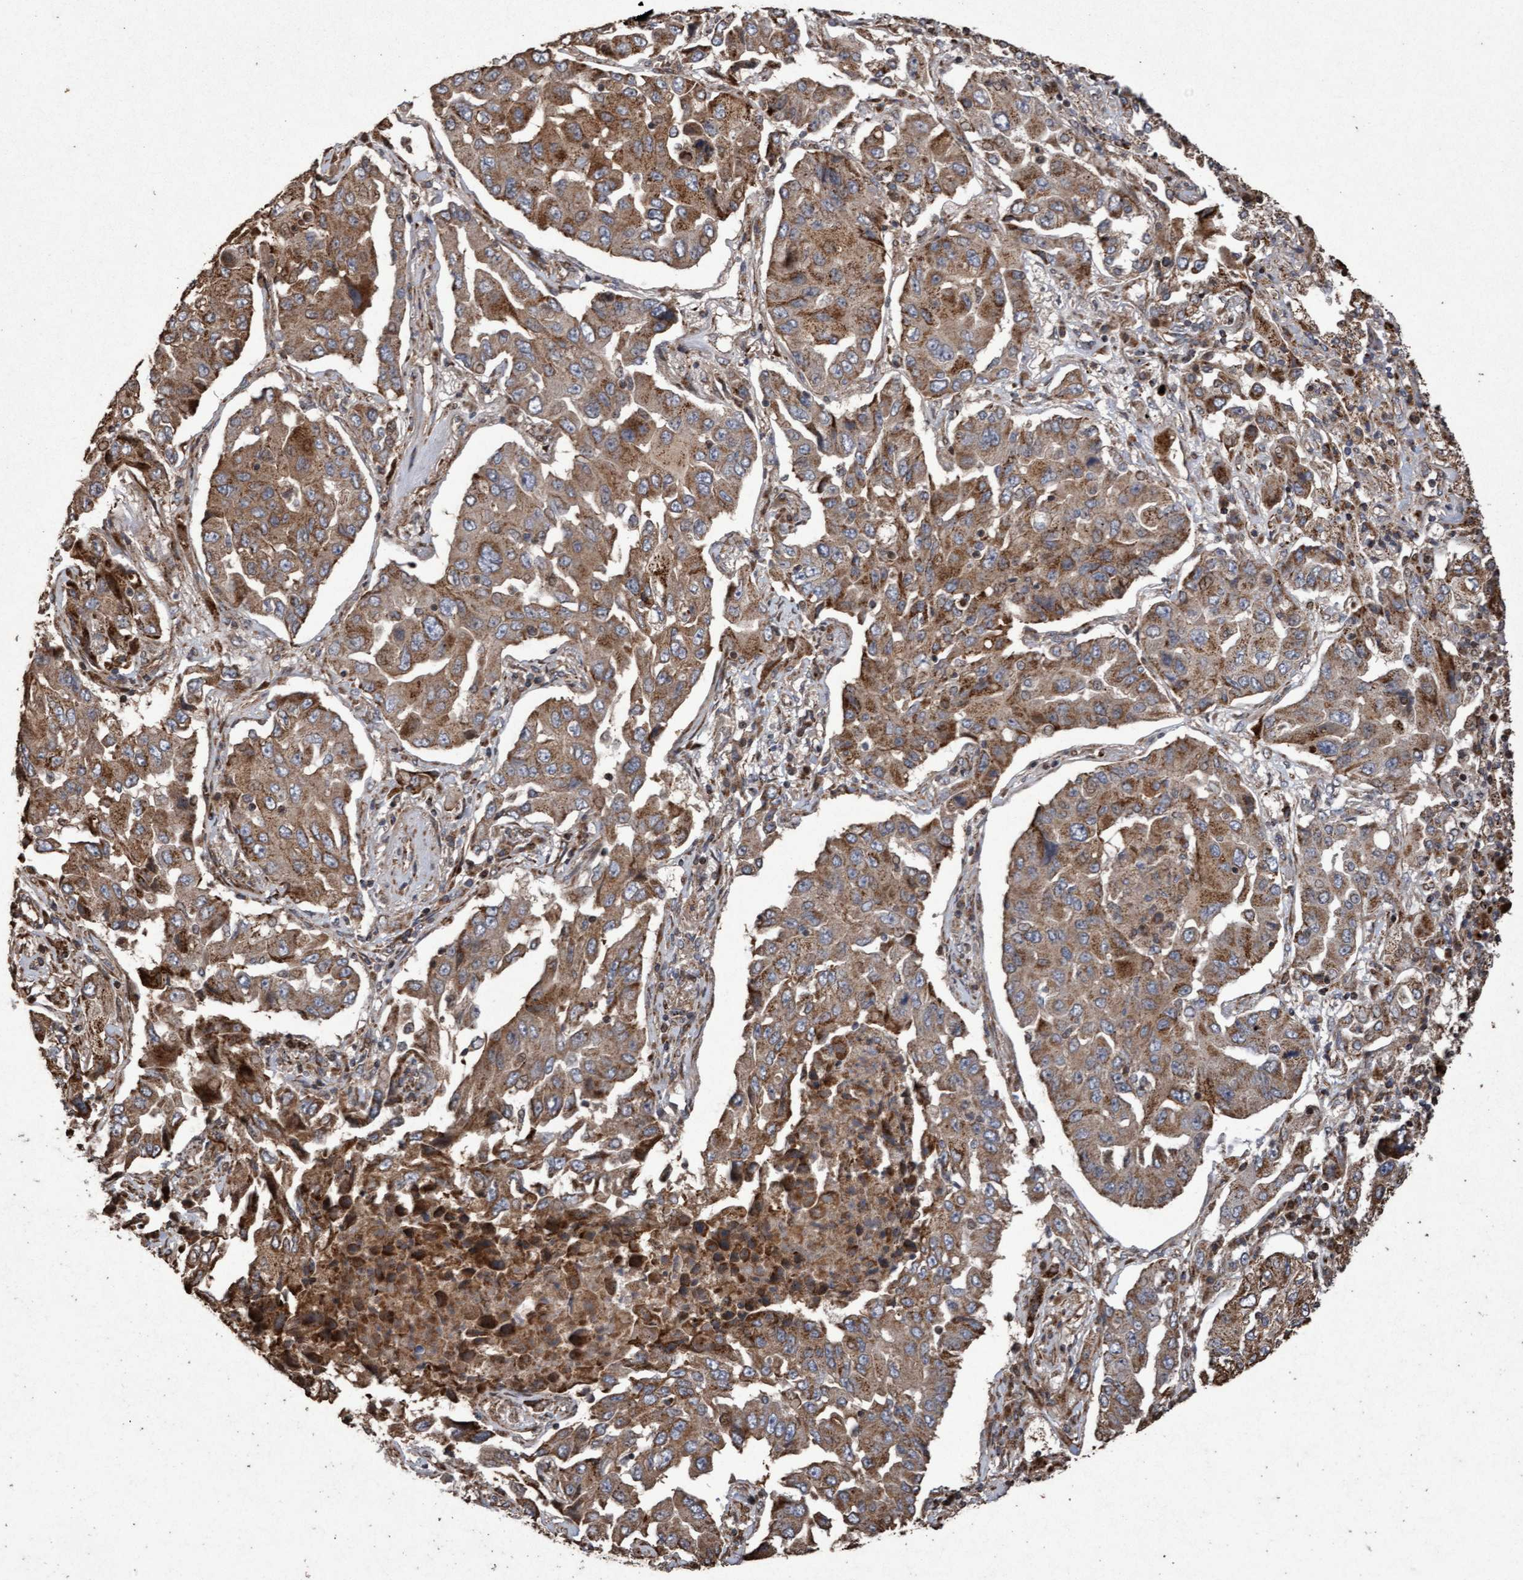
{"staining": {"intensity": "moderate", "quantity": ">75%", "location": "cytoplasmic/membranous"}, "tissue": "lung cancer", "cell_type": "Tumor cells", "image_type": "cancer", "snomed": [{"axis": "morphology", "description": "Adenocarcinoma, NOS"}, {"axis": "topography", "description": "Lung"}], "caption": "Immunohistochemistry (IHC) micrograph of lung adenocarcinoma stained for a protein (brown), which demonstrates medium levels of moderate cytoplasmic/membranous expression in about >75% of tumor cells.", "gene": "OSBP2", "patient": {"sex": "female", "age": 65}}